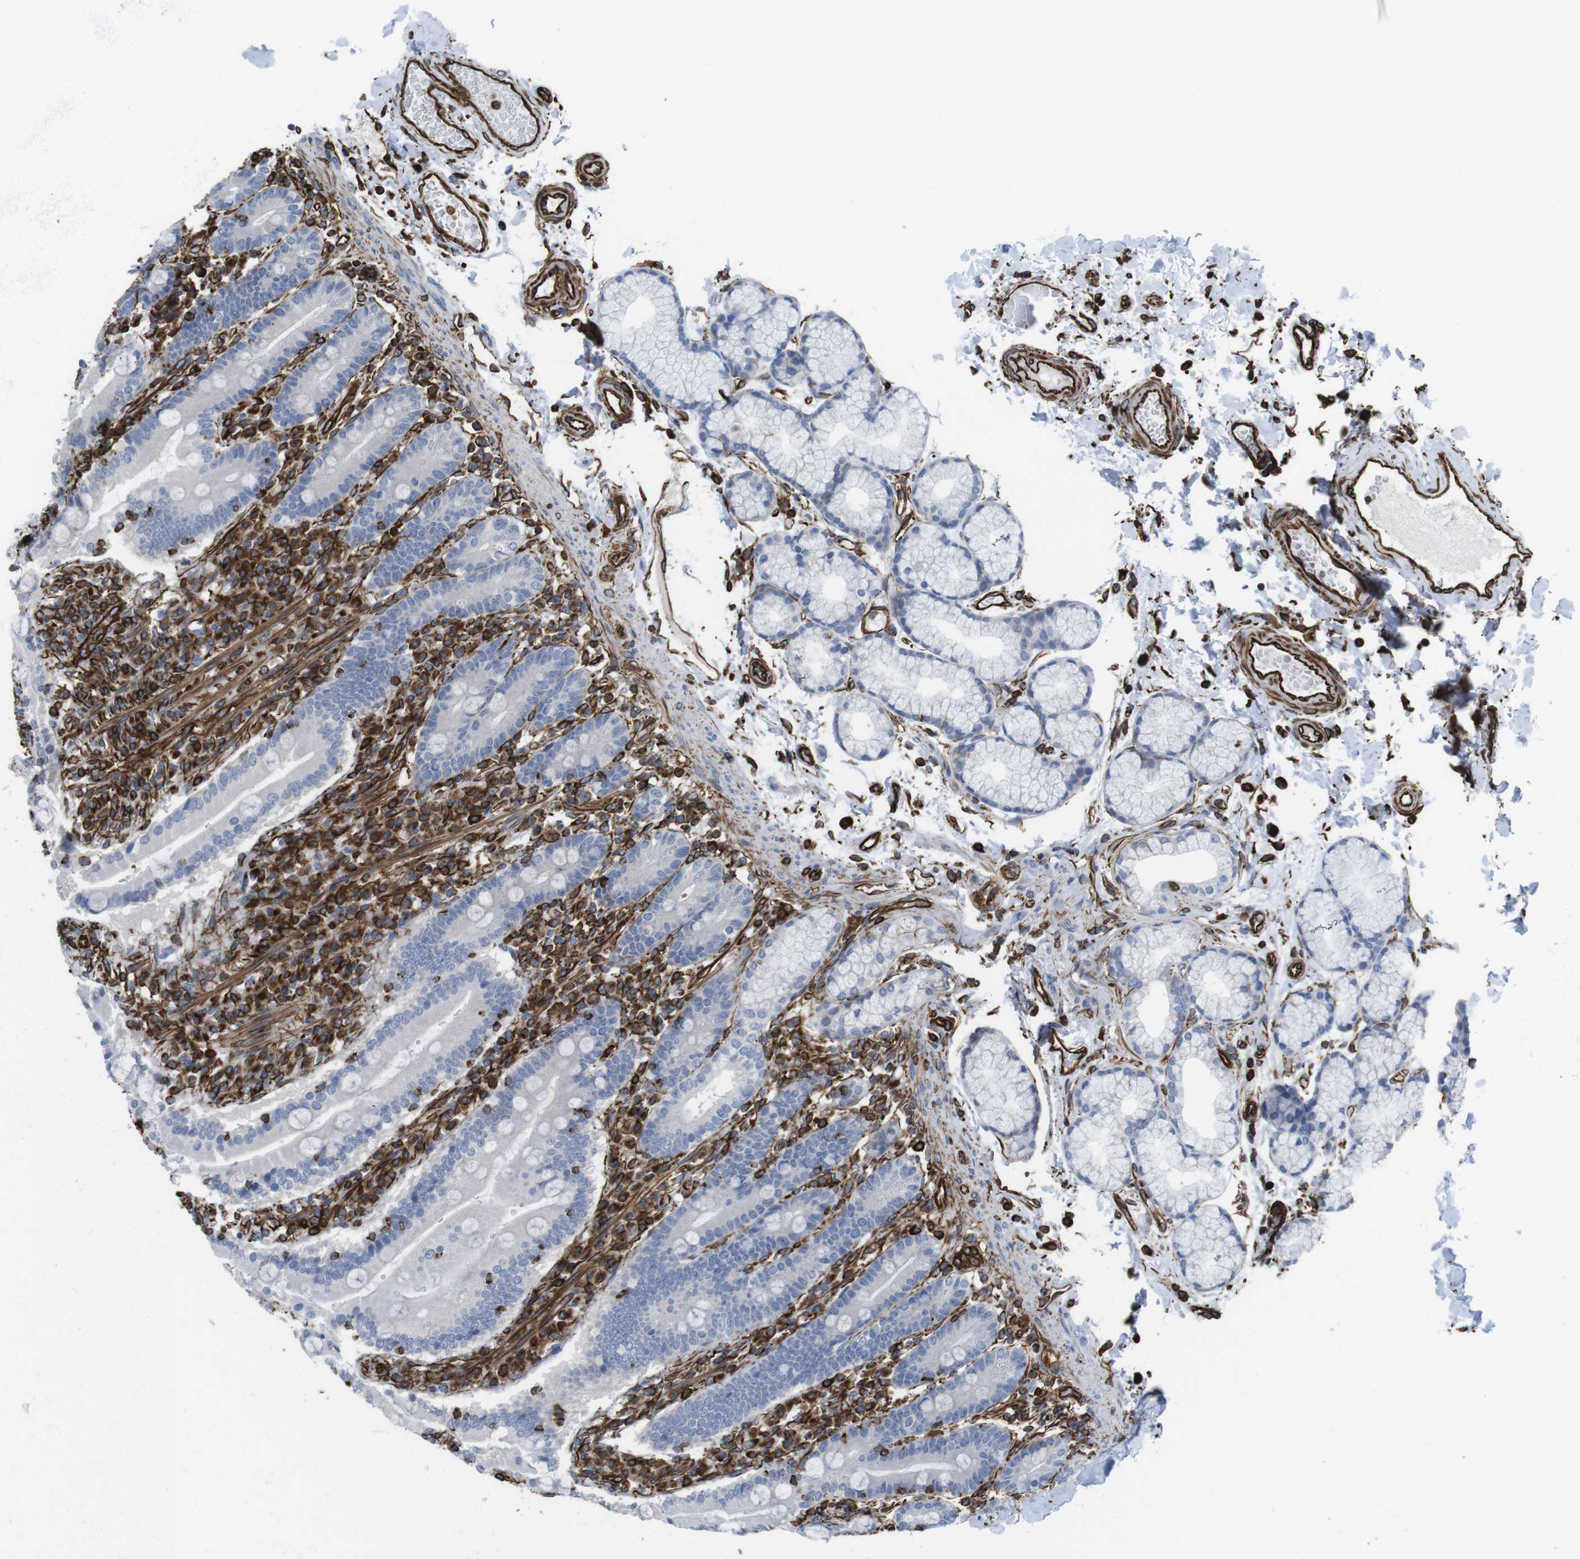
{"staining": {"intensity": "negative", "quantity": "none", "location": "none"}, "tissue": "duodenum", "cell_type": "Glandular cells", "image_type": "normal", "snomed": [{"axis": "morphology", "description": "Normal tissue, NOS"}, {"axis": "topography", "description": "Small intestine, NOS"}], "caption": "There is no significant expression in glandular cells of duodenum. Brightfield microscopy of immunohistochemistry (IHC) stained with DAB (3,3'-diaminobenzidine) (brown) and hematoxylin (blue), captured at high magnification.", "gene": "RALGPS1", "patient": {"sex": "female", "age": 71}}